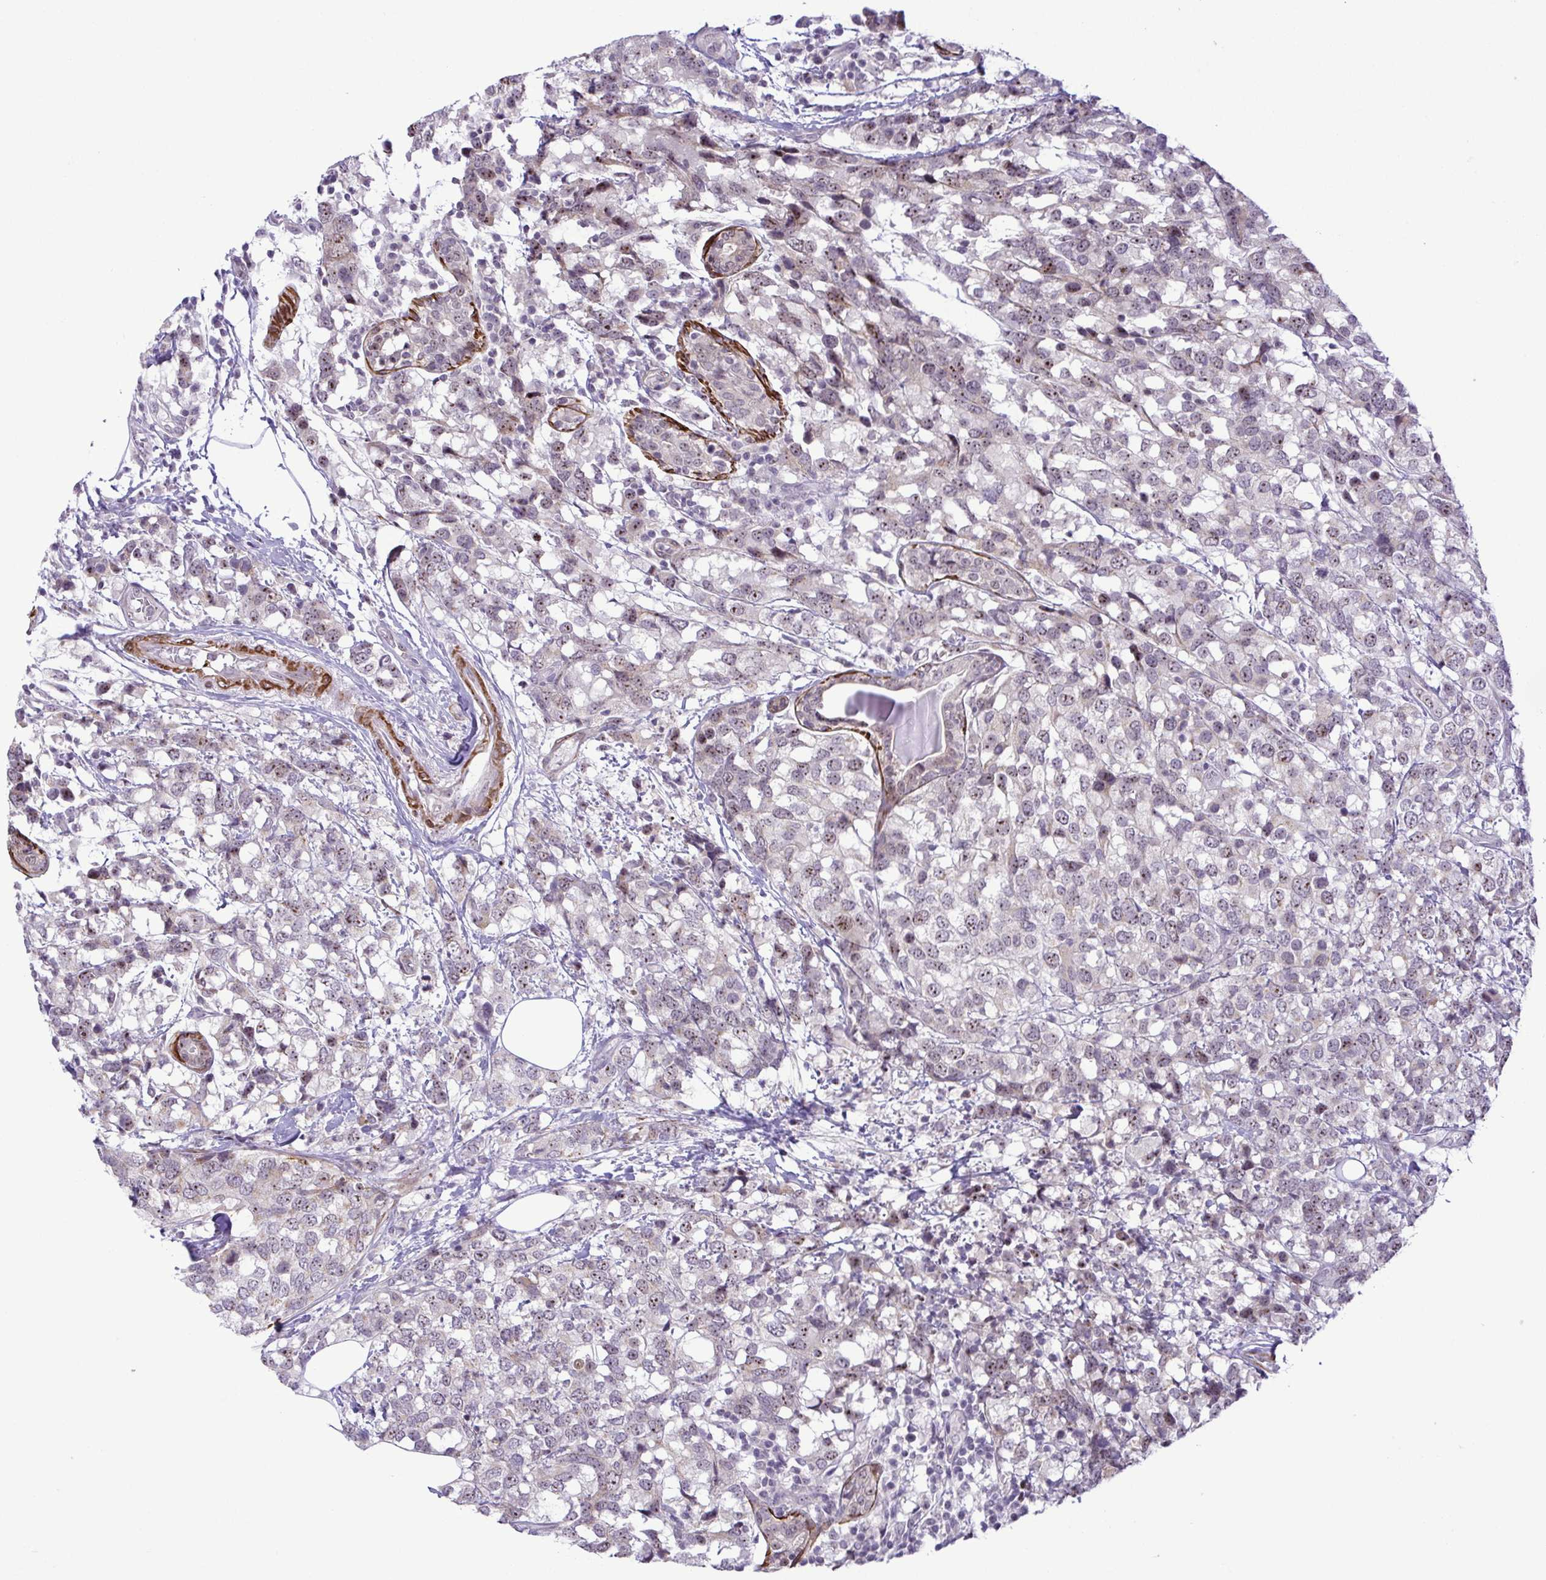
{"staining": {"intensity": "weak", "quantity": "<25%", "location": "nuclear"}, "tissue": "breast cancer", "cell_type": "Tumor cells", "image_type": "cancer", "snomed": [{"axis": "morphology", "description": "Lobular carcinoma"}, {"axis": "topography", "description": "Breast"}], "caption": "IHC image of lobular carcinoma (breast) stained for a protein (brown), which reveals no expression in tumor cells.", "gene": "RSL24D1", "patient": {"sex": "female", "age": 59}}